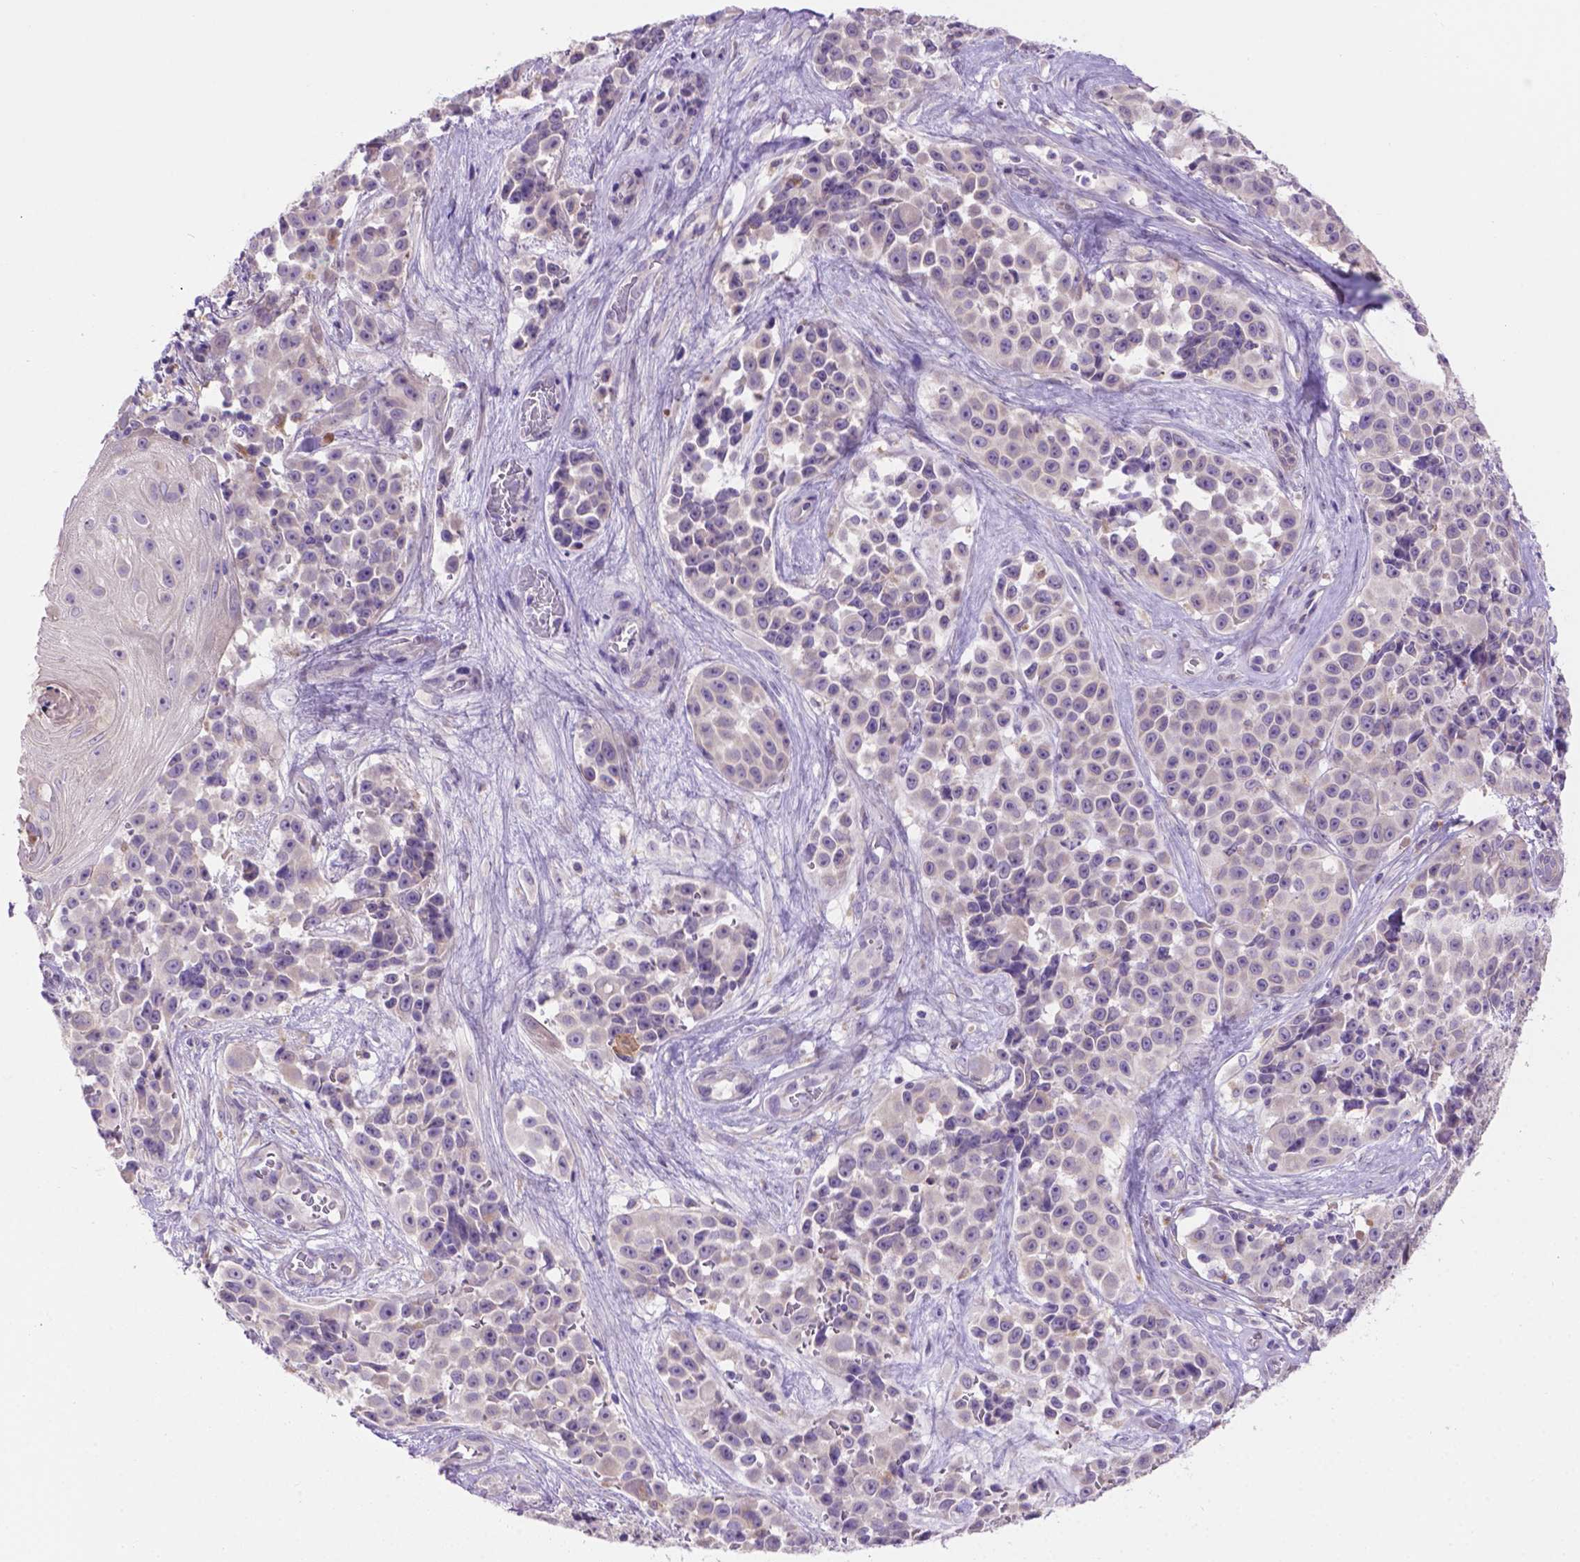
{"staining": {"intensity": "negative", "quantity": "none", "location": "none"}, "tissue": "melanoma", "cell_type": "Tumor cells", "image_type": "cancer", "snomed": [{"axis": "morphology", "description": "Malignant melanoma, NOS"}, {"axis": "topography", "description": "Skin"}], "caption": "Malignant melanoma stained for a protein using immunohistochemistry reveals no positivity tumor cells.", "gene": "CDH7", "patient": {"sex": "female", "age": 88}}